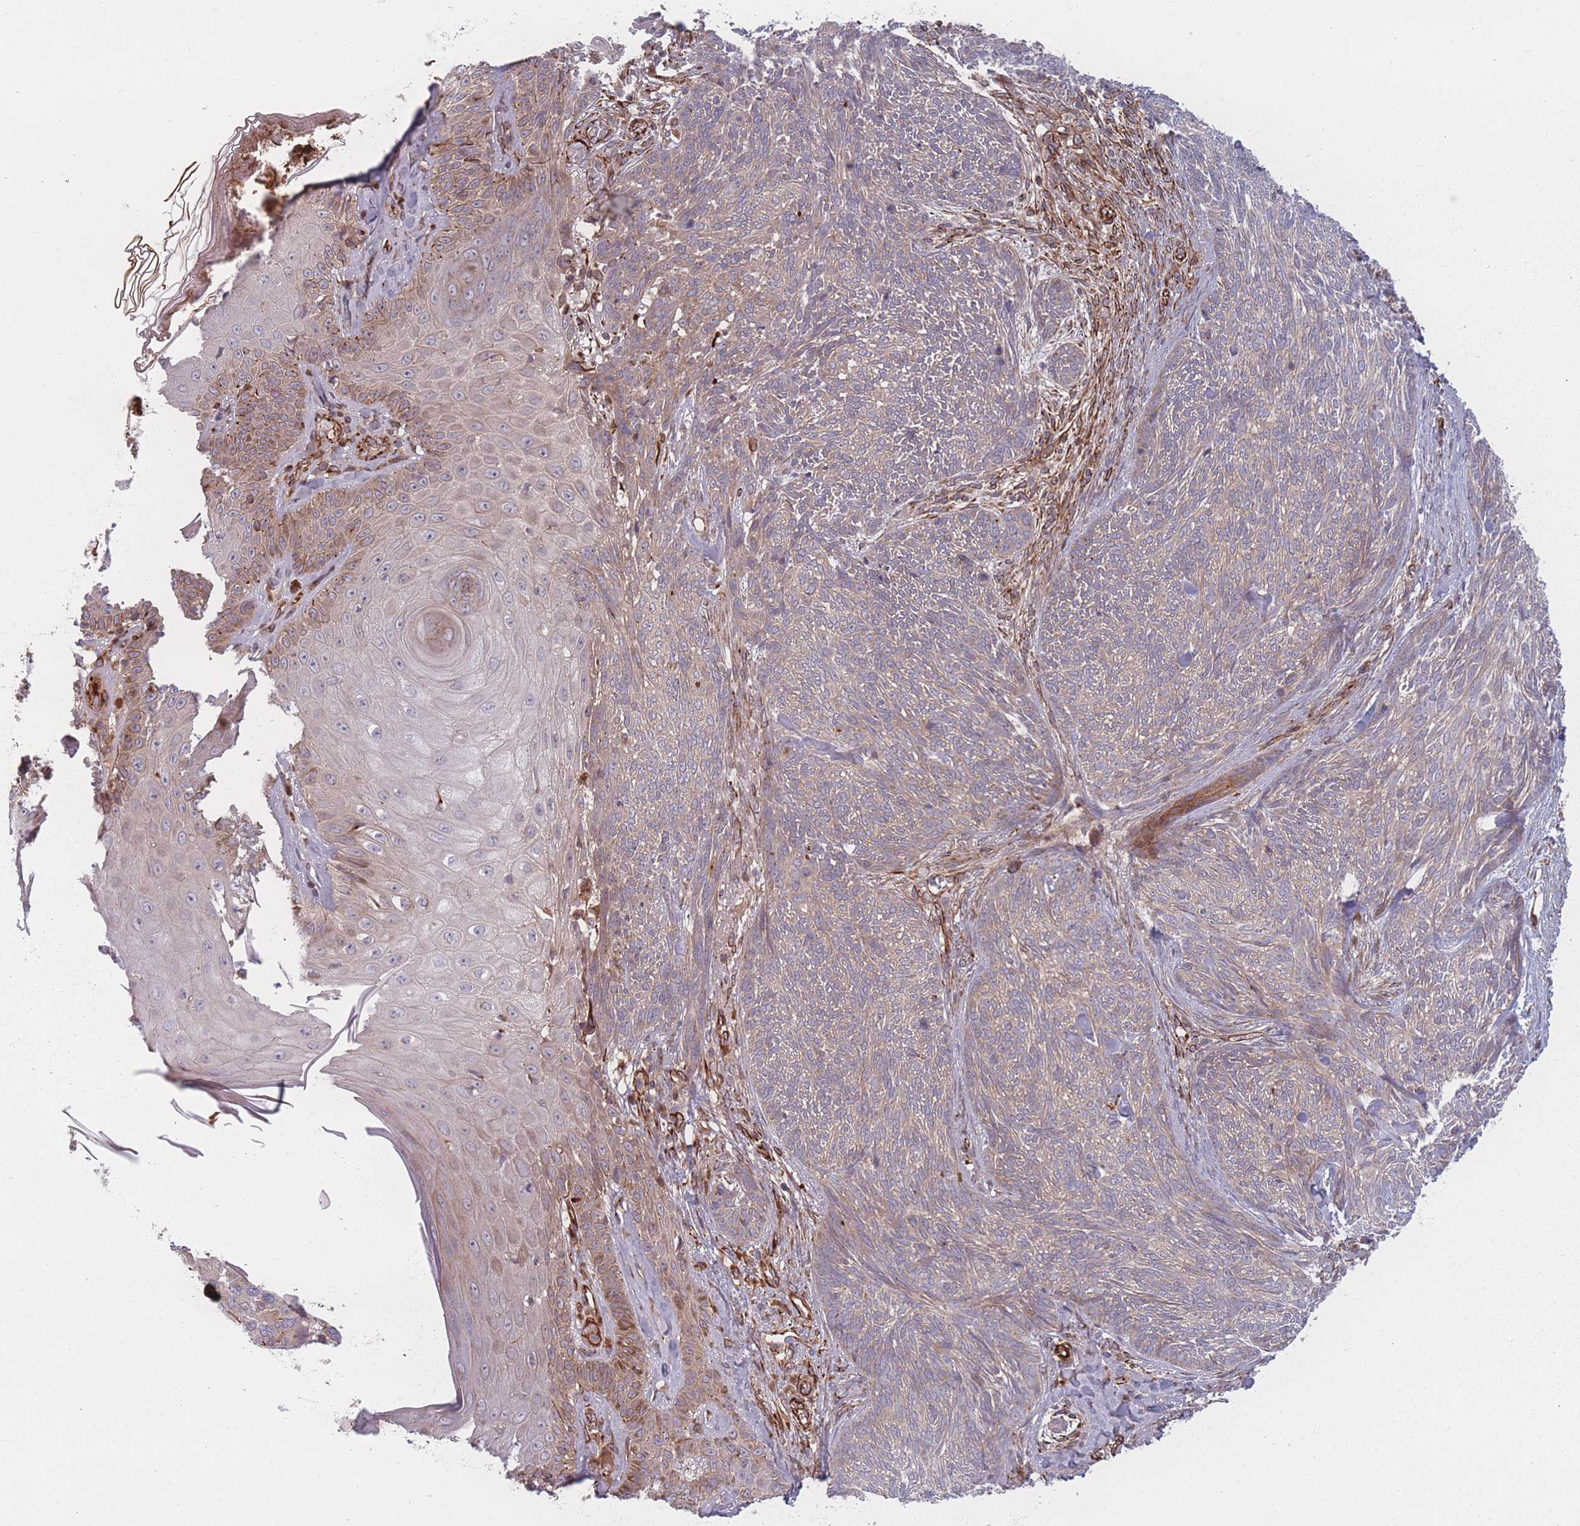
{"staining": {"intensity": "weak", "quantity": "25%-75%", "location": "cytoplasmic/membranous"}, "tissue": "skin cancer", "cell_type": "Tumor cells", "image_type": "cancer", "snomed": [{"axis": "morphology", "description": "Basal cell carcinoma"}, {"axis": "topography", "description": "Skin"}], "caption": "Skin basal cell carcinoma was stained to show a protein in brown. There is low levels of weak cytoplasmic/membranous expression in about 25%-75% of tumor cells. Using DAB (3,3'-diaminobenzidine) (brown) and hematoxylin (blue) stains, captured at high magnification using brightfield microscopy.", "gene": "EEF1AKMT2", "patient": {"sex": "male", "age": 73}}